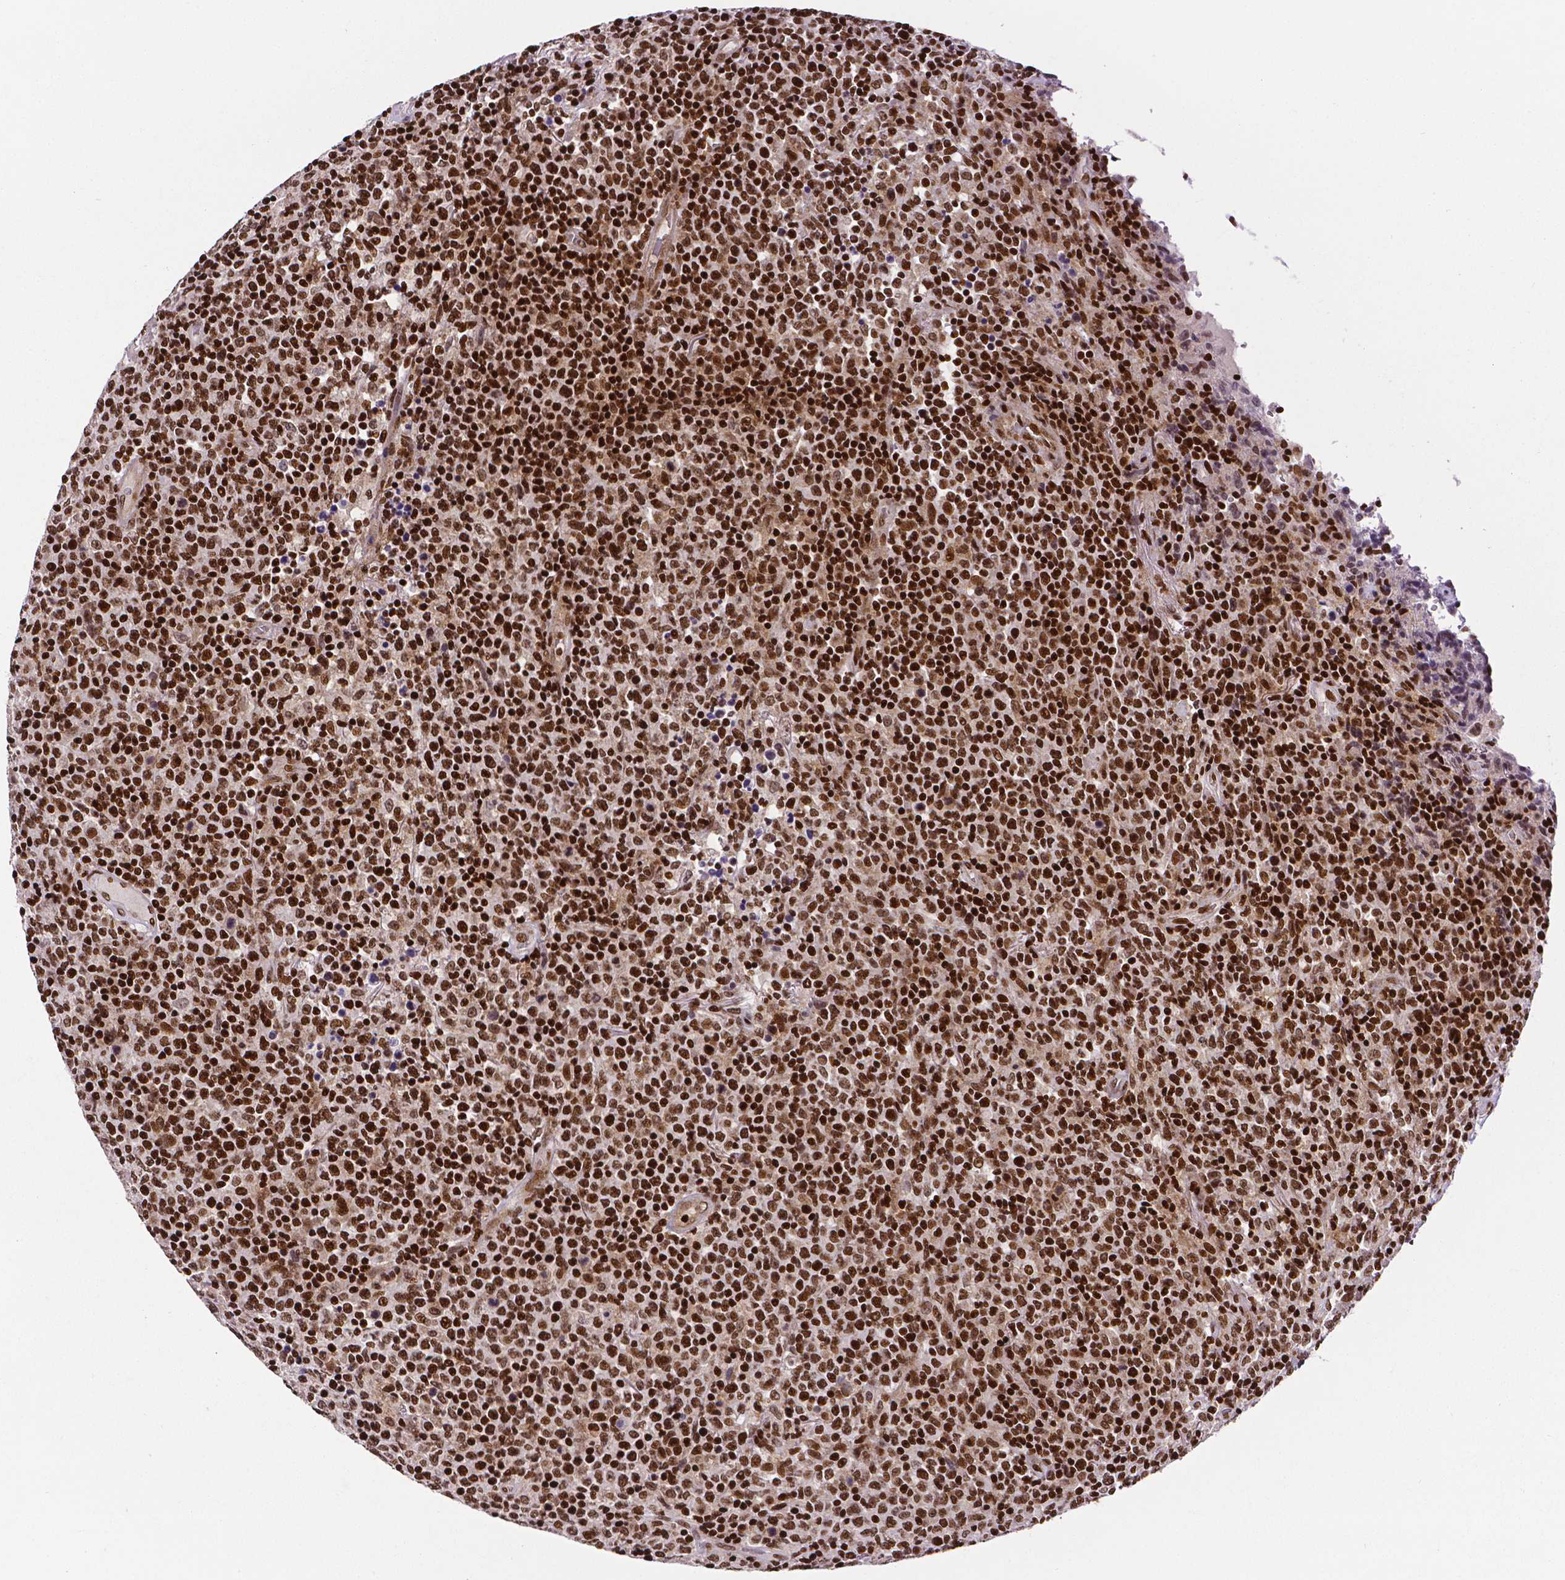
{"staining": {"intensity": "strong", "quantity": ">75%", "location": "nuclear"}, "tissue": "lymphoma", "cell_type": "Tumor cells", "image_type": "cancer", "snomed": [{"axis": "morphology", "description": "Malignant lymphoma, non-Hodgkin's type, High grade"}, {"axis": "topography", "description": "Lung"}], "caption": "Protein expression analysis of human lymphoma reveals strong nuclear positivity in about >75% of tumor cells.", "gene": "CTCF", "patient": {"sex": "male", "age": 79}}